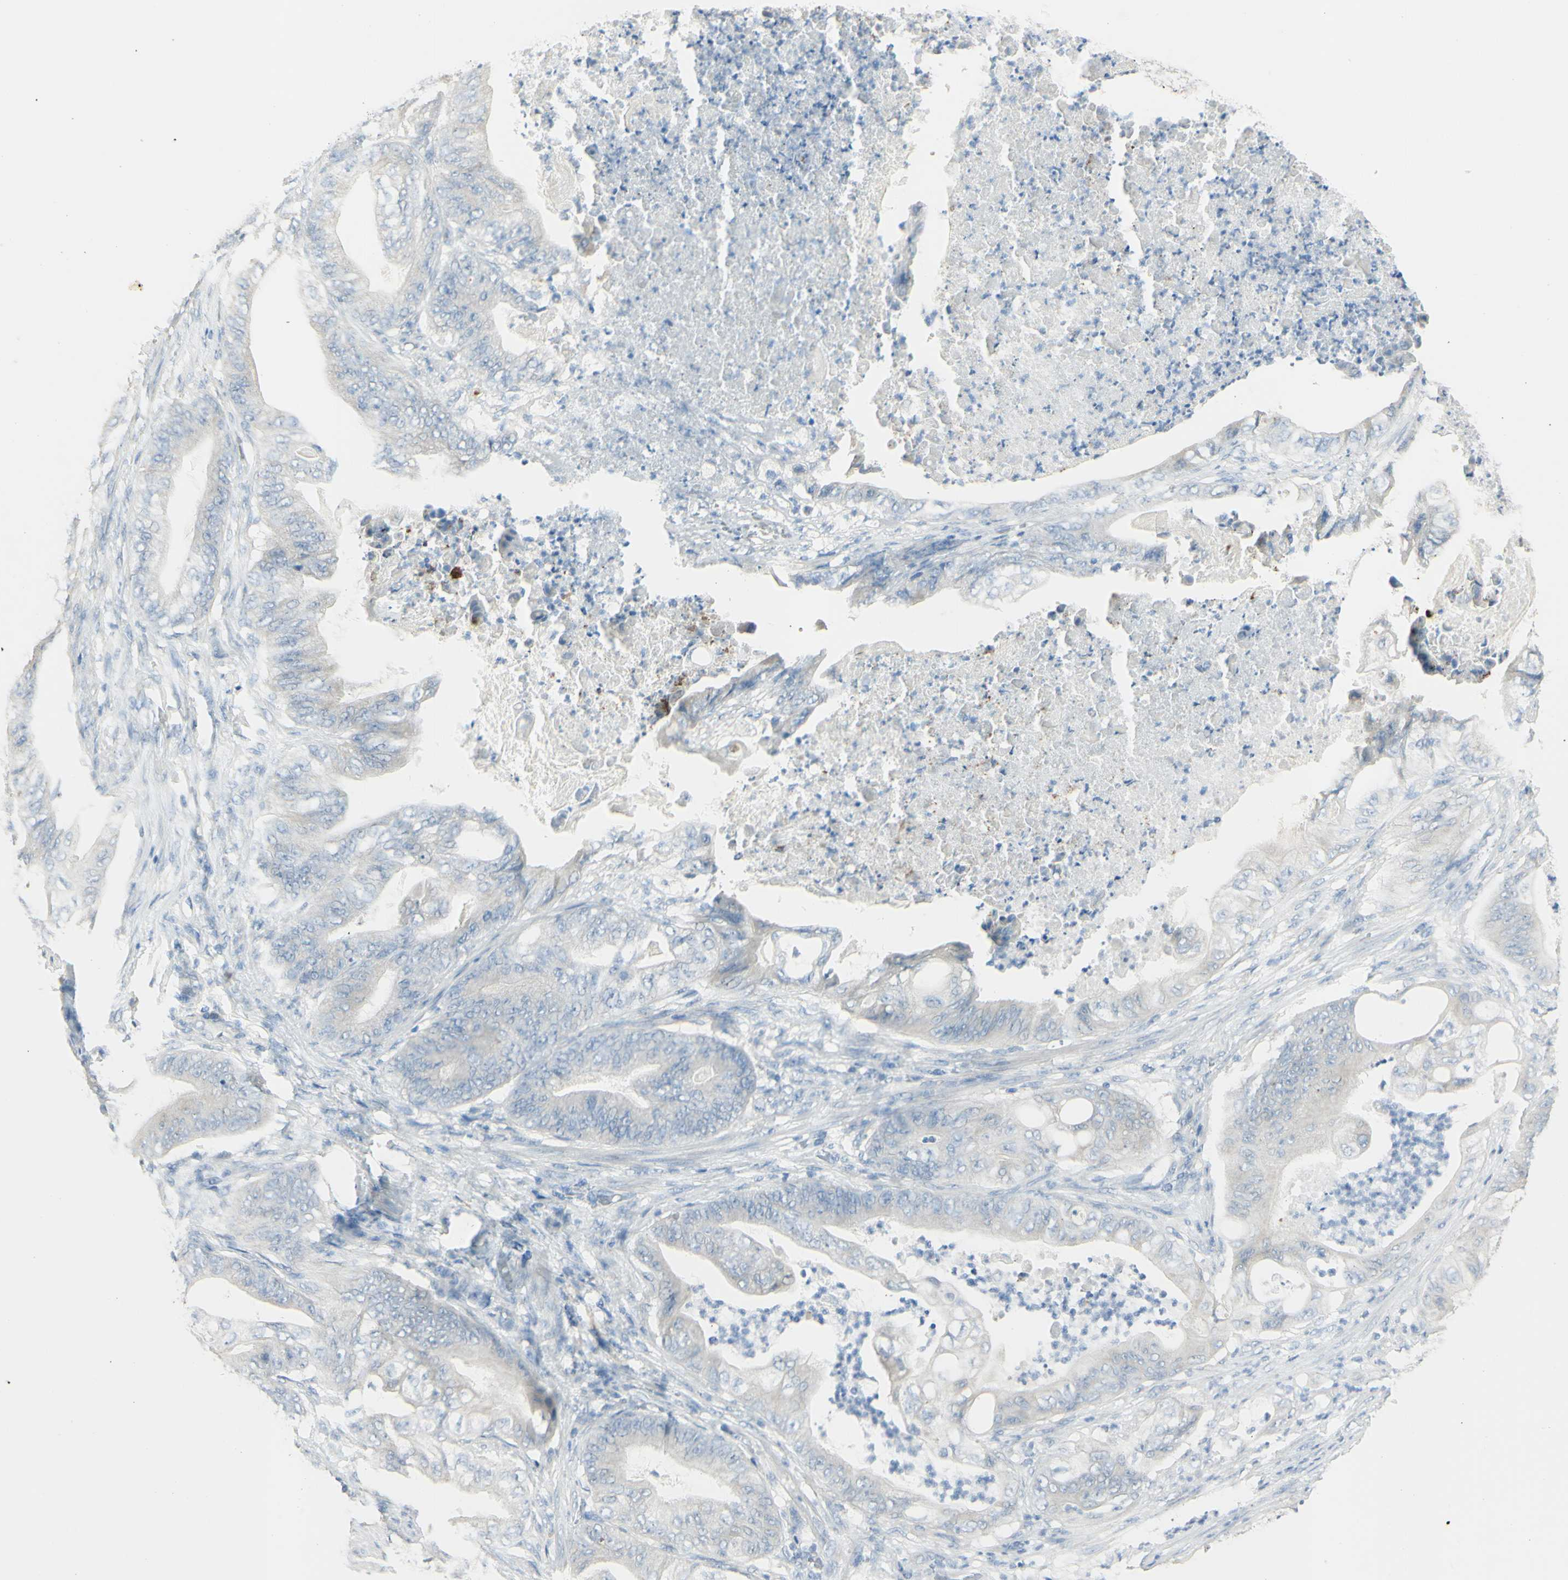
{"staining": {"intensity": "negative", "quantity": "none", "location": "none"}, "tissue": "stomach cancer", "cell_type": "Tumor cells", "image_type": "cancer", "snomed": [{"axis": "morphology", "description": "Adenocarcinoma, NOS"}, {"axis": "topography", "description": "Stomach"}], "caption": "An immunohistochemistry histopathology image of stomach adenocarcinoma is shown. There is no staining in tumor cells of stomach adenocarcinoma.", "gene": "ART3", "patient": {"sex": "female", "age": 73}}